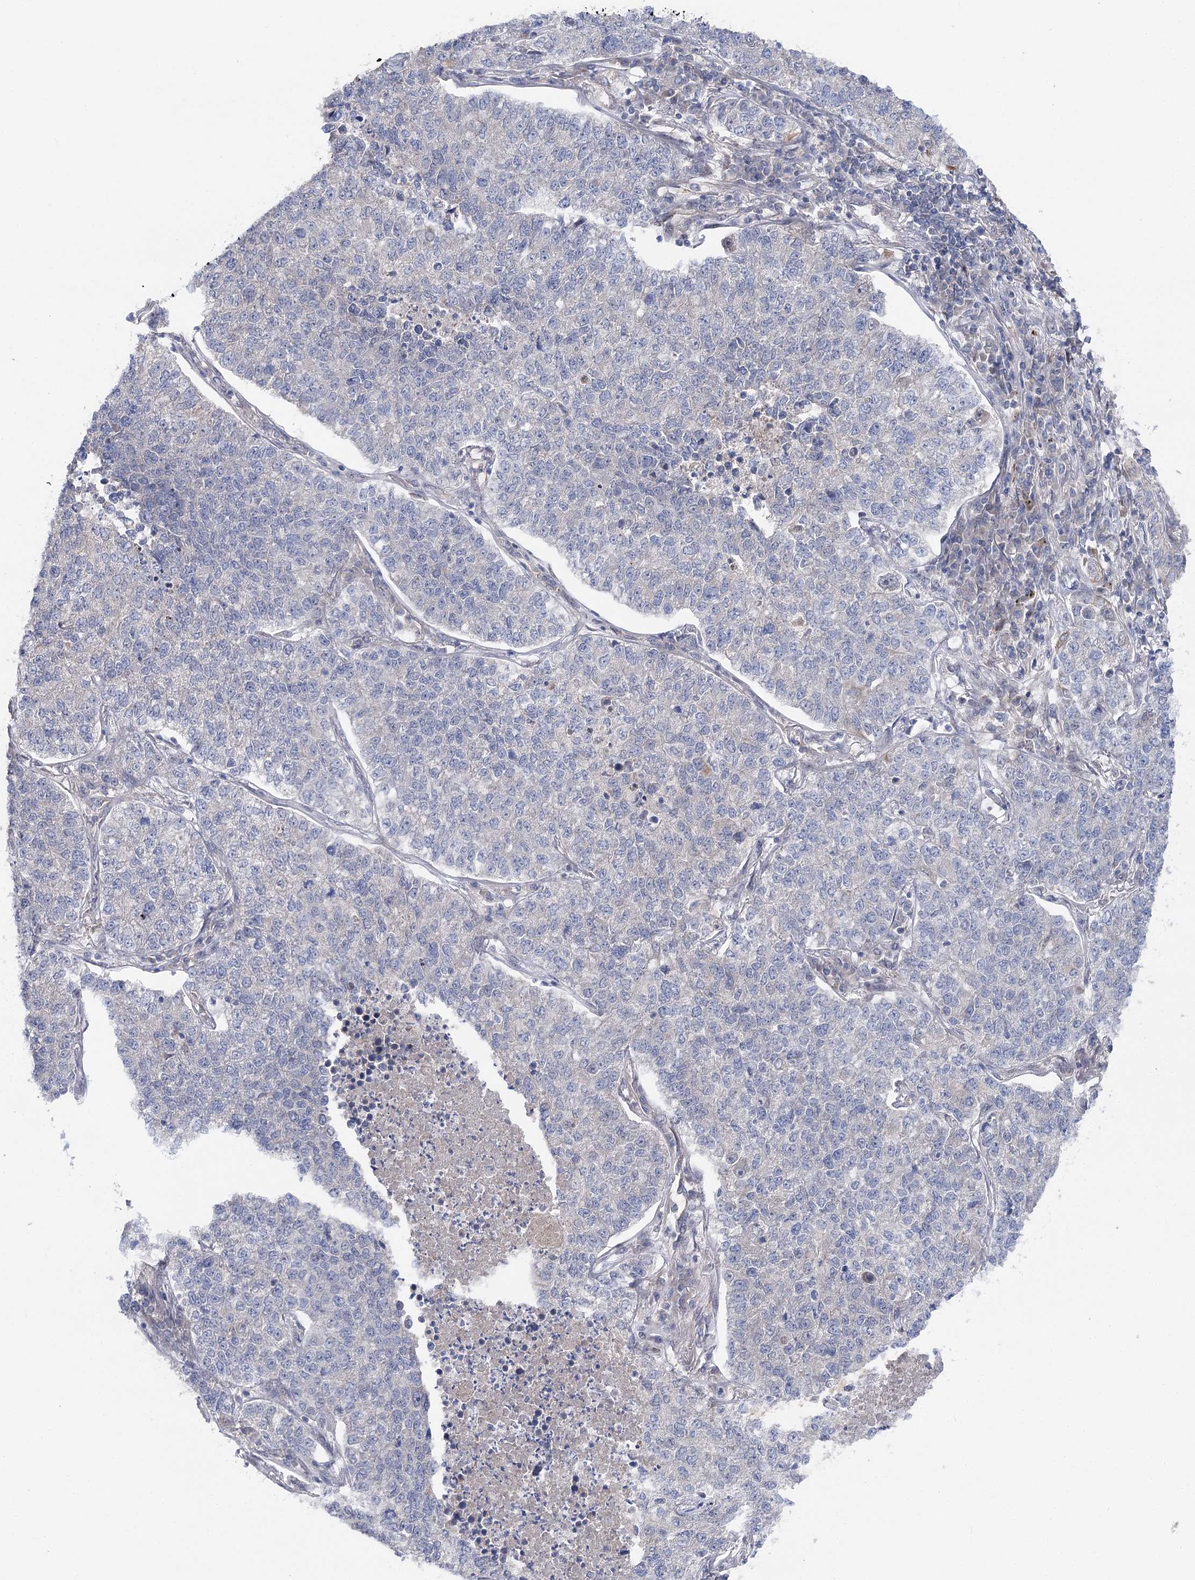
{"staining": {"intensity": "negative", "quantity": "none", "location": "none"}, "tissue": "lung cancer", "cell_type": "Tumor cells", "image_type": "cancer", "snomed": [{"axis": "morphology", "description": "Adenocarcinoma, NOS"}, {"axis": "topography", "description": "Lung"}], "caption": "Lung adenocarcinoma stained for a protein using IHC exhibits no positivity tumor cells.", "gene": "LRRC14B", "patient": {"sex": "male", "age": 49}}